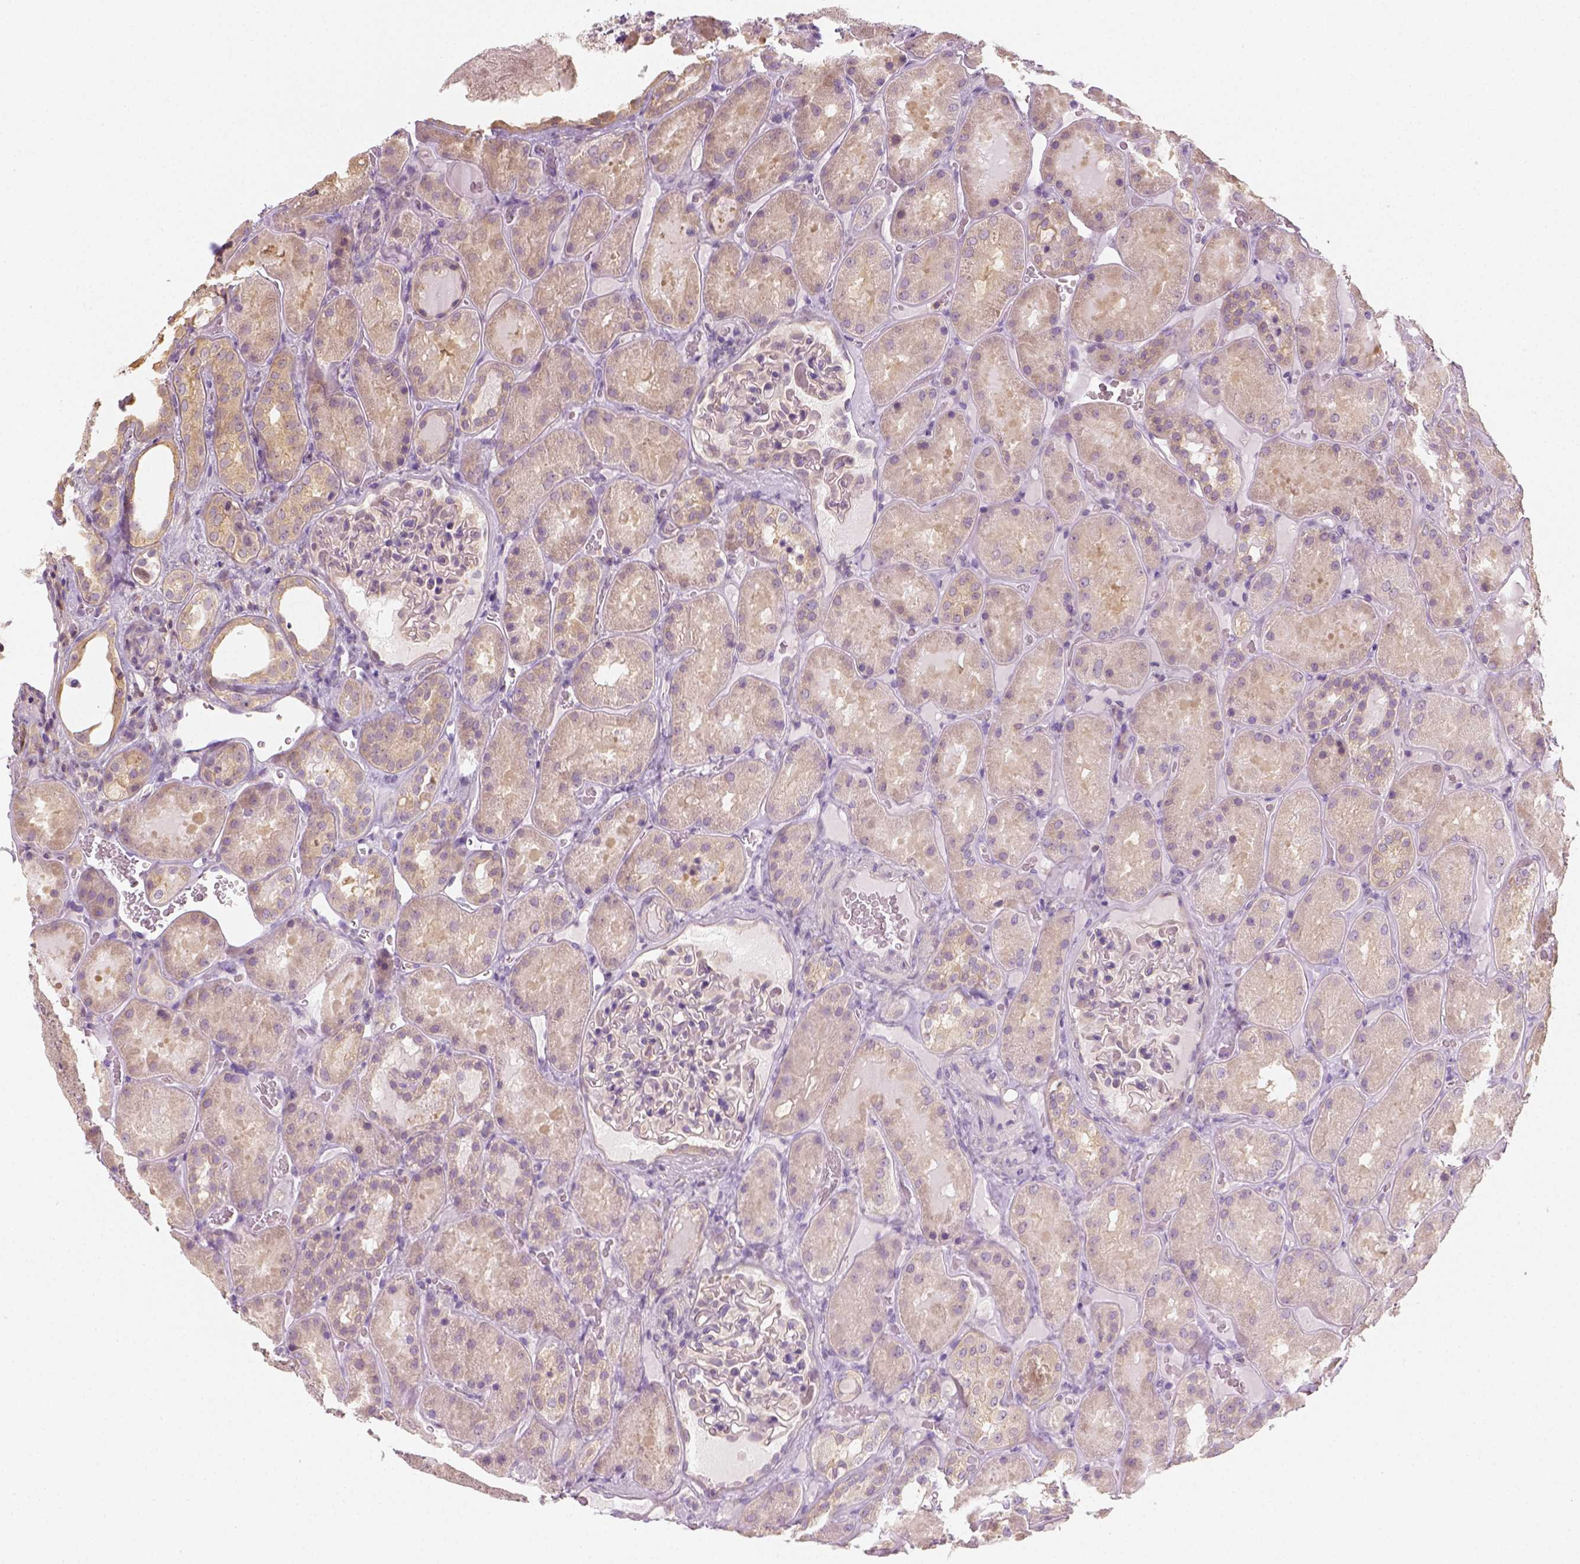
{"staining": {"intensity": "negative", "quantity": "none", "location": "none"}, "tissue": "kidney", "cell_type": "Cells in glomeruli", "image_type": "normal", "snomed": [{"axis": "morphology", "description": "Normal tissue, NOS"}, {"axis": "topography", "description": "Kidney"}], "caption": "A high-resolution histopathology image shows immunohistochemistry (IHC) staining of normal kidney, which reveals no significant positivity in cells in glomeruli.", "gene": "EPHB1", "patient": {"sex": "male", "age": 73}}